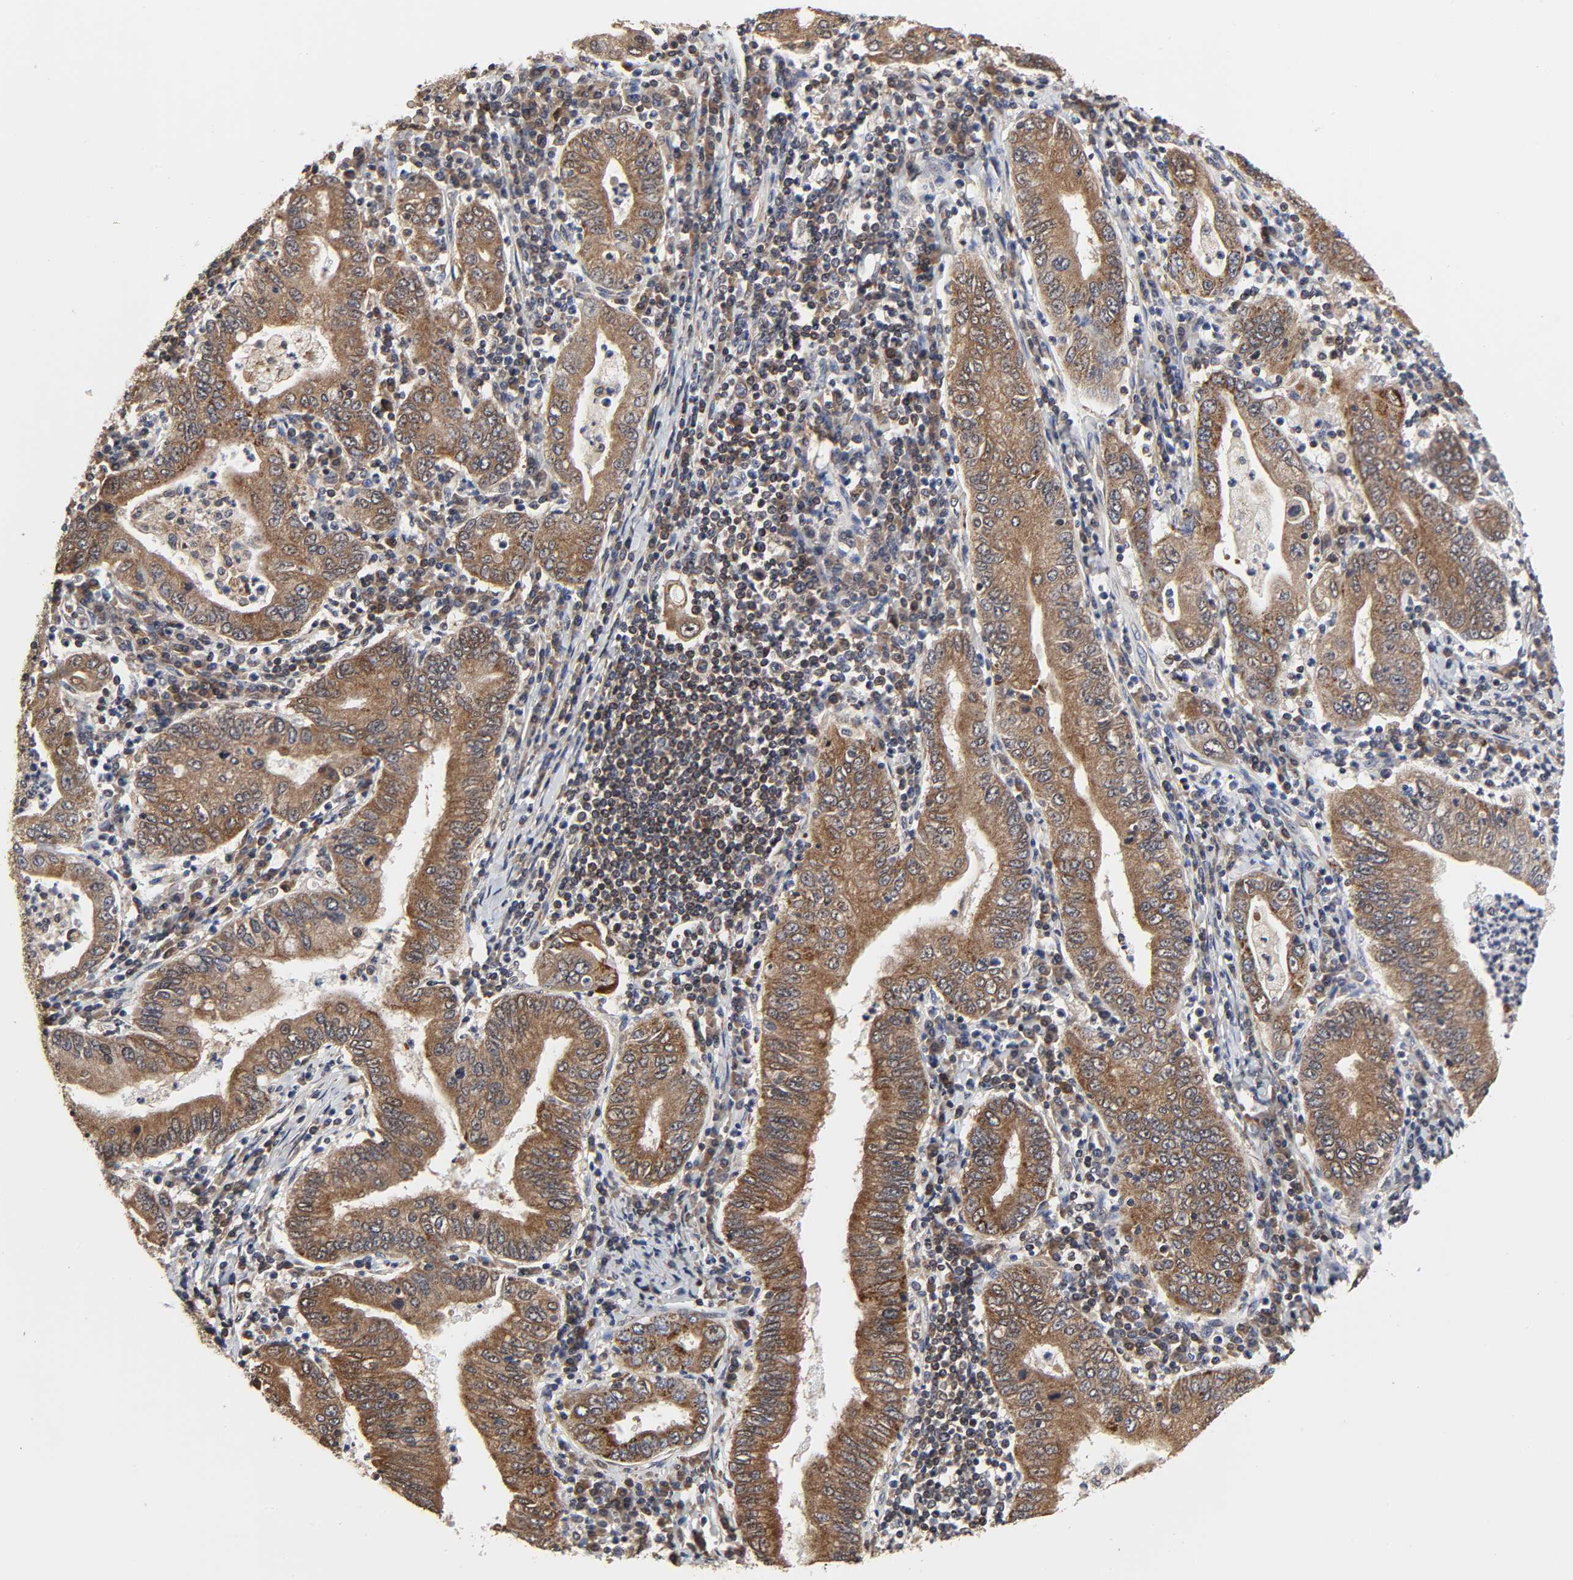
{"staining": {"intensity": "strong", "quantity": ">75%", "location": "cytoplasmic/membranous"}, "tissue": "stomach cancer", "cell_type": "Tumor cells", "image_type": "cancer", "snomed": [{"axis": "morphology", "description": "Normal tissue, NOS"}, {"axis": "morphology", "description": "Adenocarcinoma, NOS"}, {"axis": "topography", "description": "Esophagus"}, {"axis": "topography", "description": "Stomach, upper"}, {"axis": "topography", "description": "Peripheral nerve tissue"}], "caption": "Stomach cancer (adenocarcinoma) stained with DAB IHC shows high levels of strong cytoplasmic/membranous expression in about >75% of tumor cells.", "gene": "COX6B1", "patient": {"sex": "male", "age": 62}}